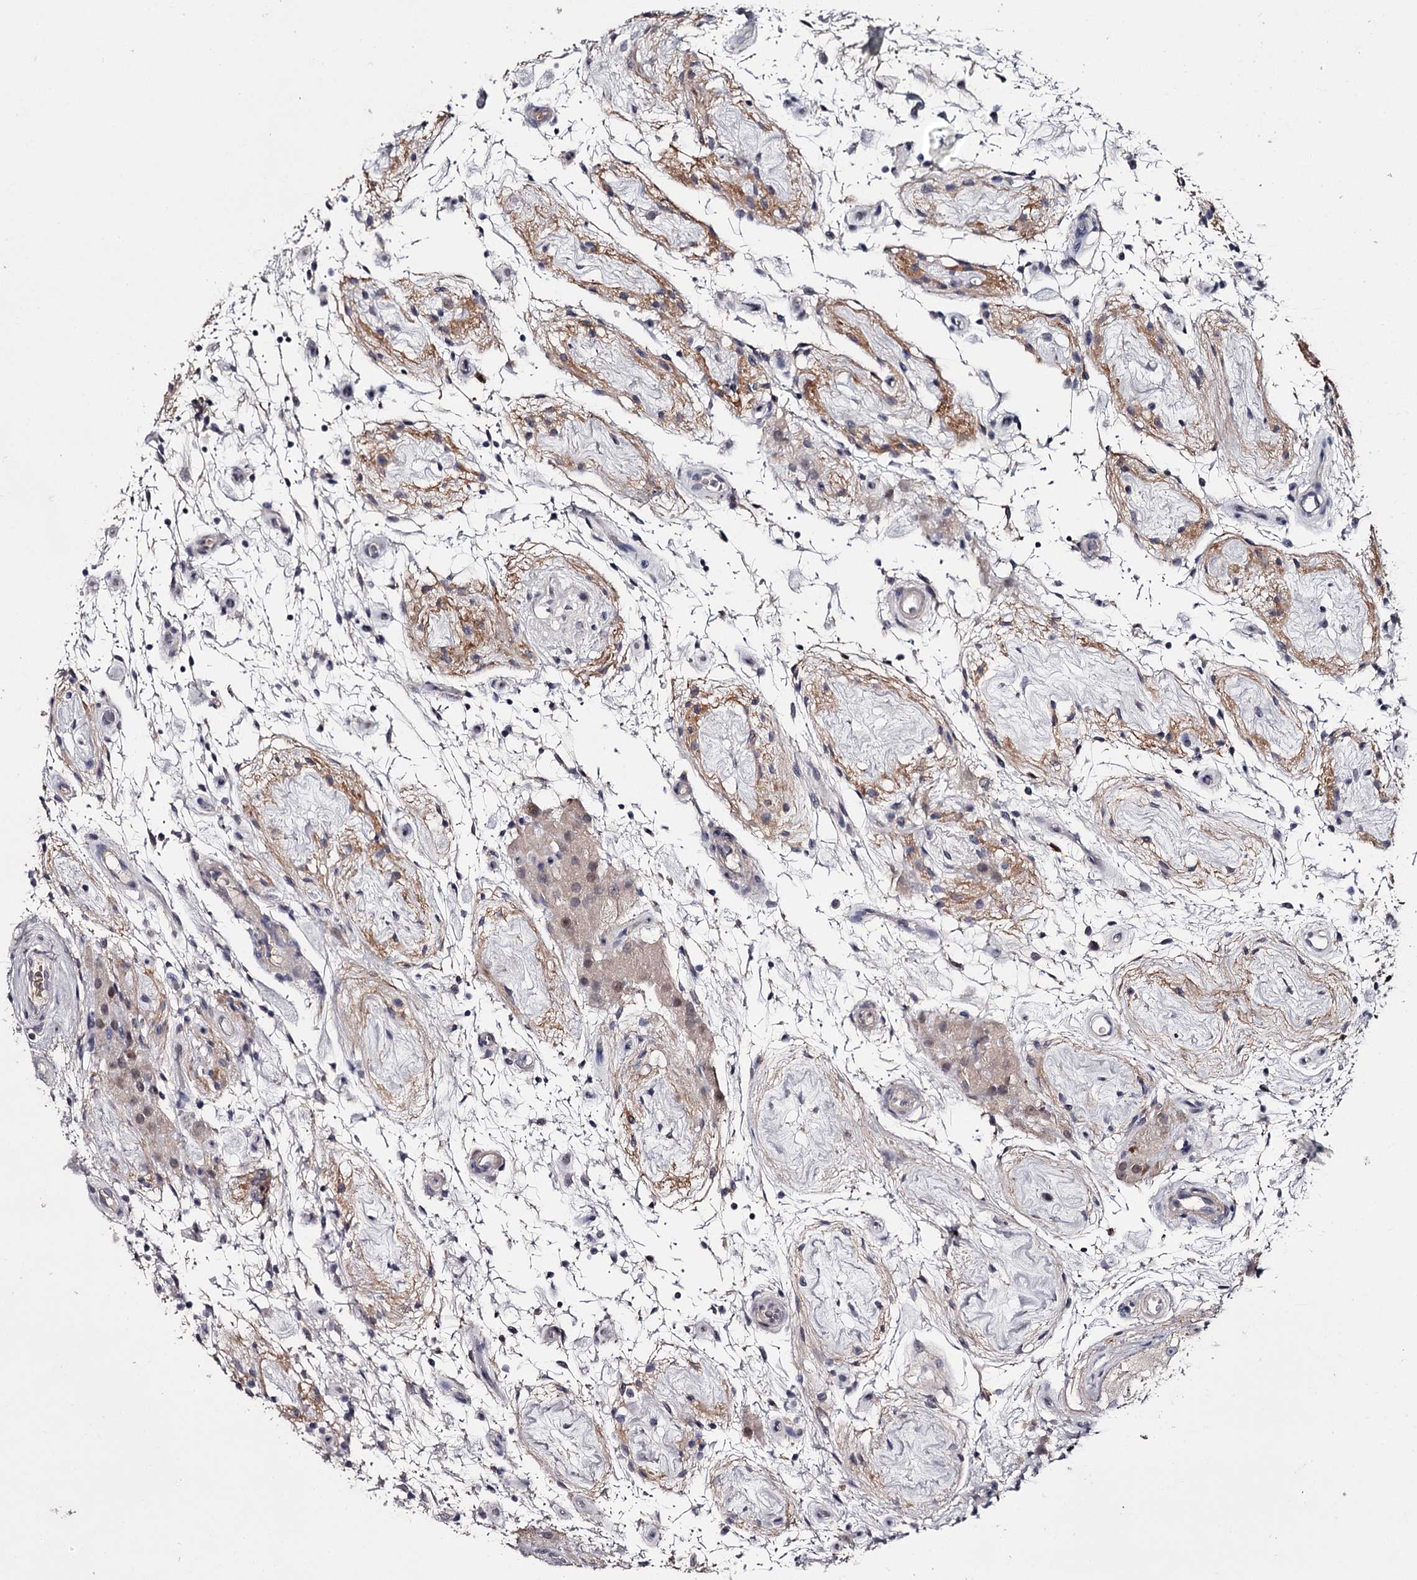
{"staining": {"intensity": "weak", "quantity": "25%-75%", "location": "cytoplasmic/membranous"}, "tissue": "testis cancer", "cell_type": "Tumor cells", "image_type": "cancer", "snomed": [{"axis": "morphology", "description": "Seminoma, NOS"}, {"axis": "topography", "description": "Testis"}], "caption": "Tumor cells reveal low levels of weak cytoplasmic/membranous expression in approximately 25%-75% of cells in testis cancer (seminoma). (Brightfield microscopy of DAB IHC at high magnification).", "gene": "FDXACB1", "patient": {"sex": "male", "age": 49}}